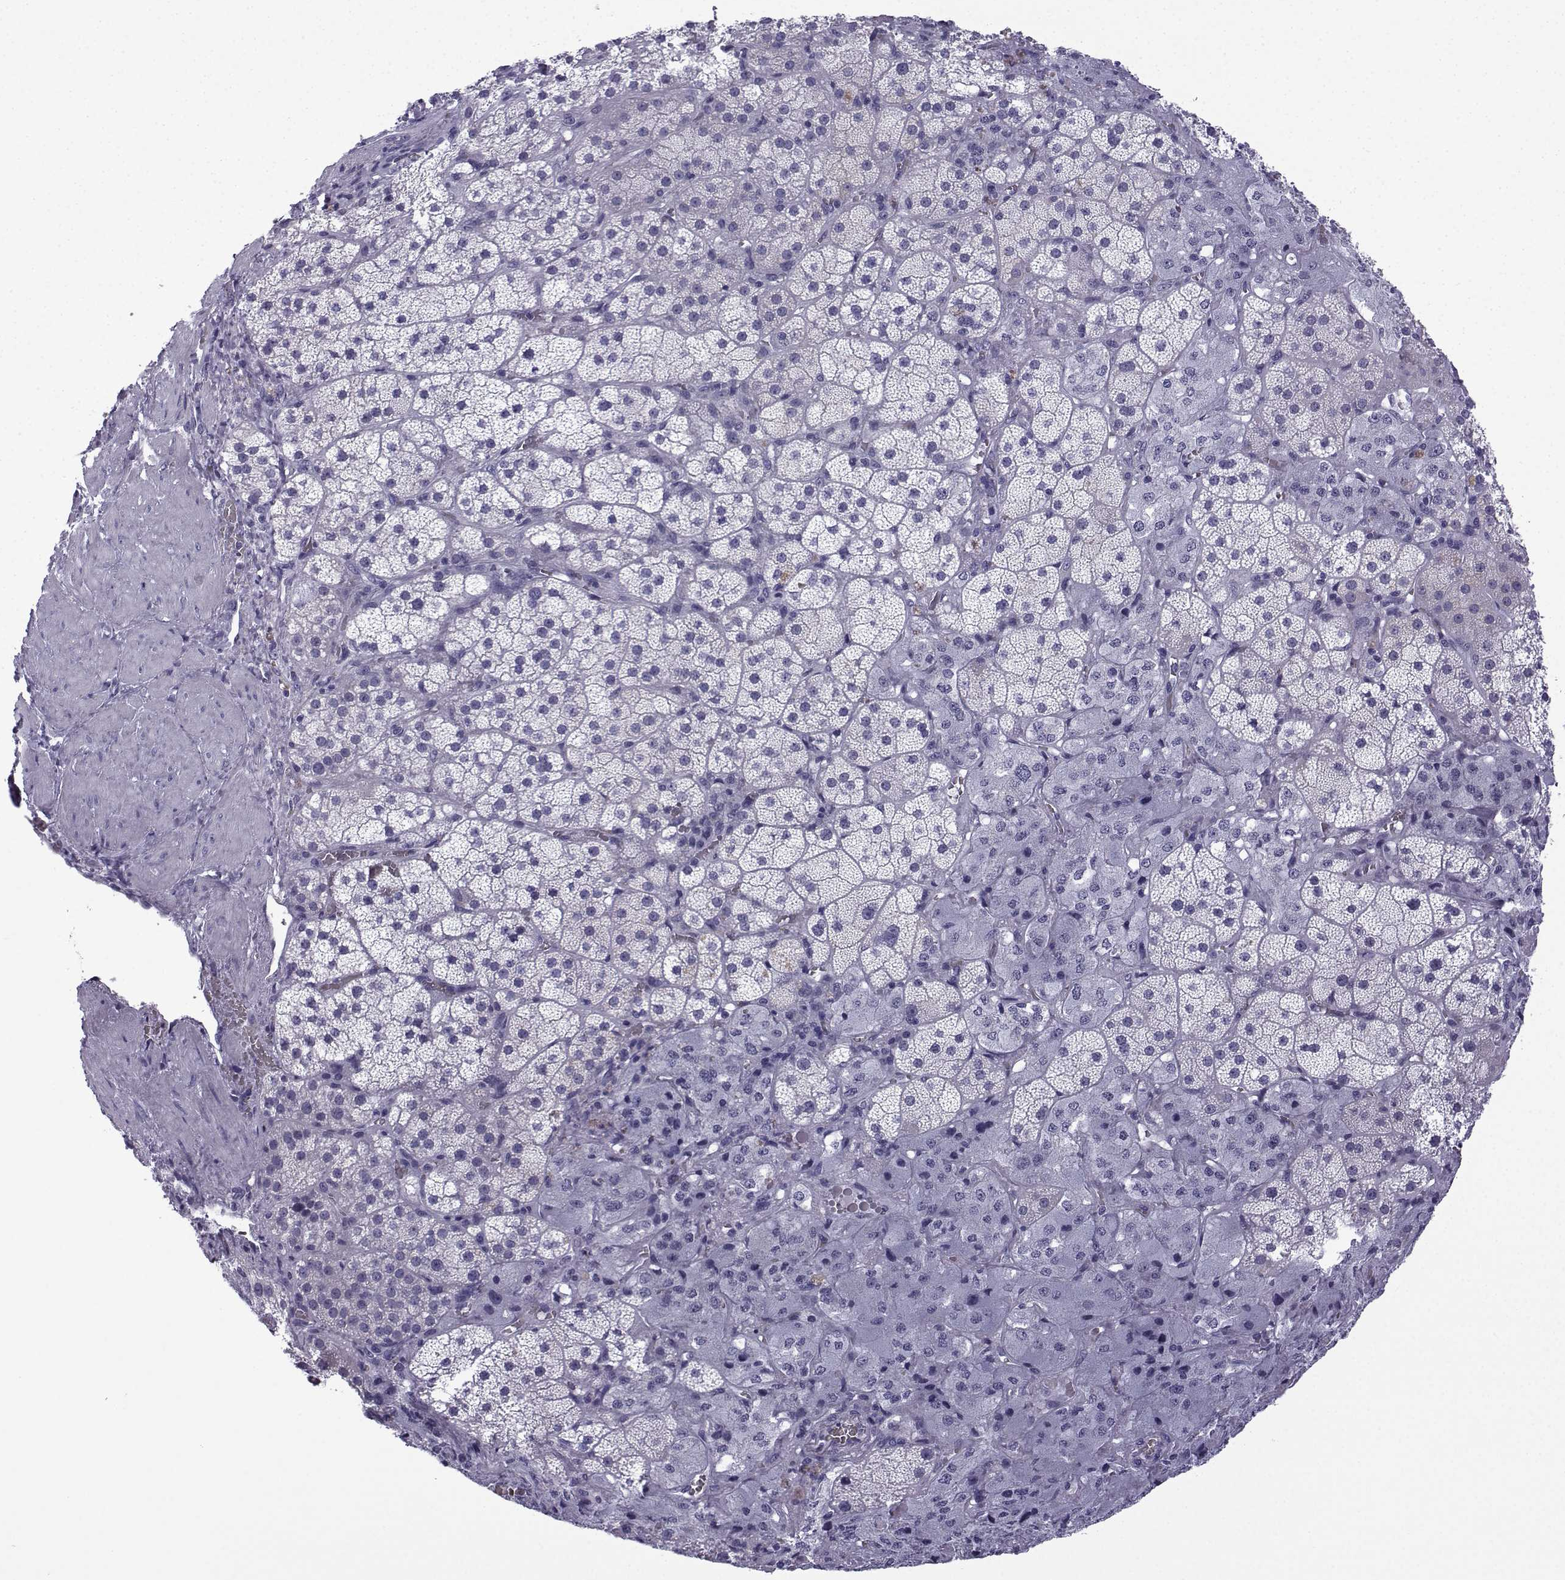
{"staining": {"intensity": "negative", "quantity": "none", "location": "none"}, "tissue": "adrenal gland", "cell_type": "Glandular cells", "image_type": "normal", "snomed": [{"axis": "morphology", "description": "Normal tissue, NOS"}, {"axis": "topography", "description": "Adrenal gland"}], "caption": "Immunohistochemistry micrograph of benign adrenal gland stained for a protein (brown), which demonstrates no staining in glandular cells.", "gene": "ACRBP", "patient": {"sex": "male", "age": 57}}